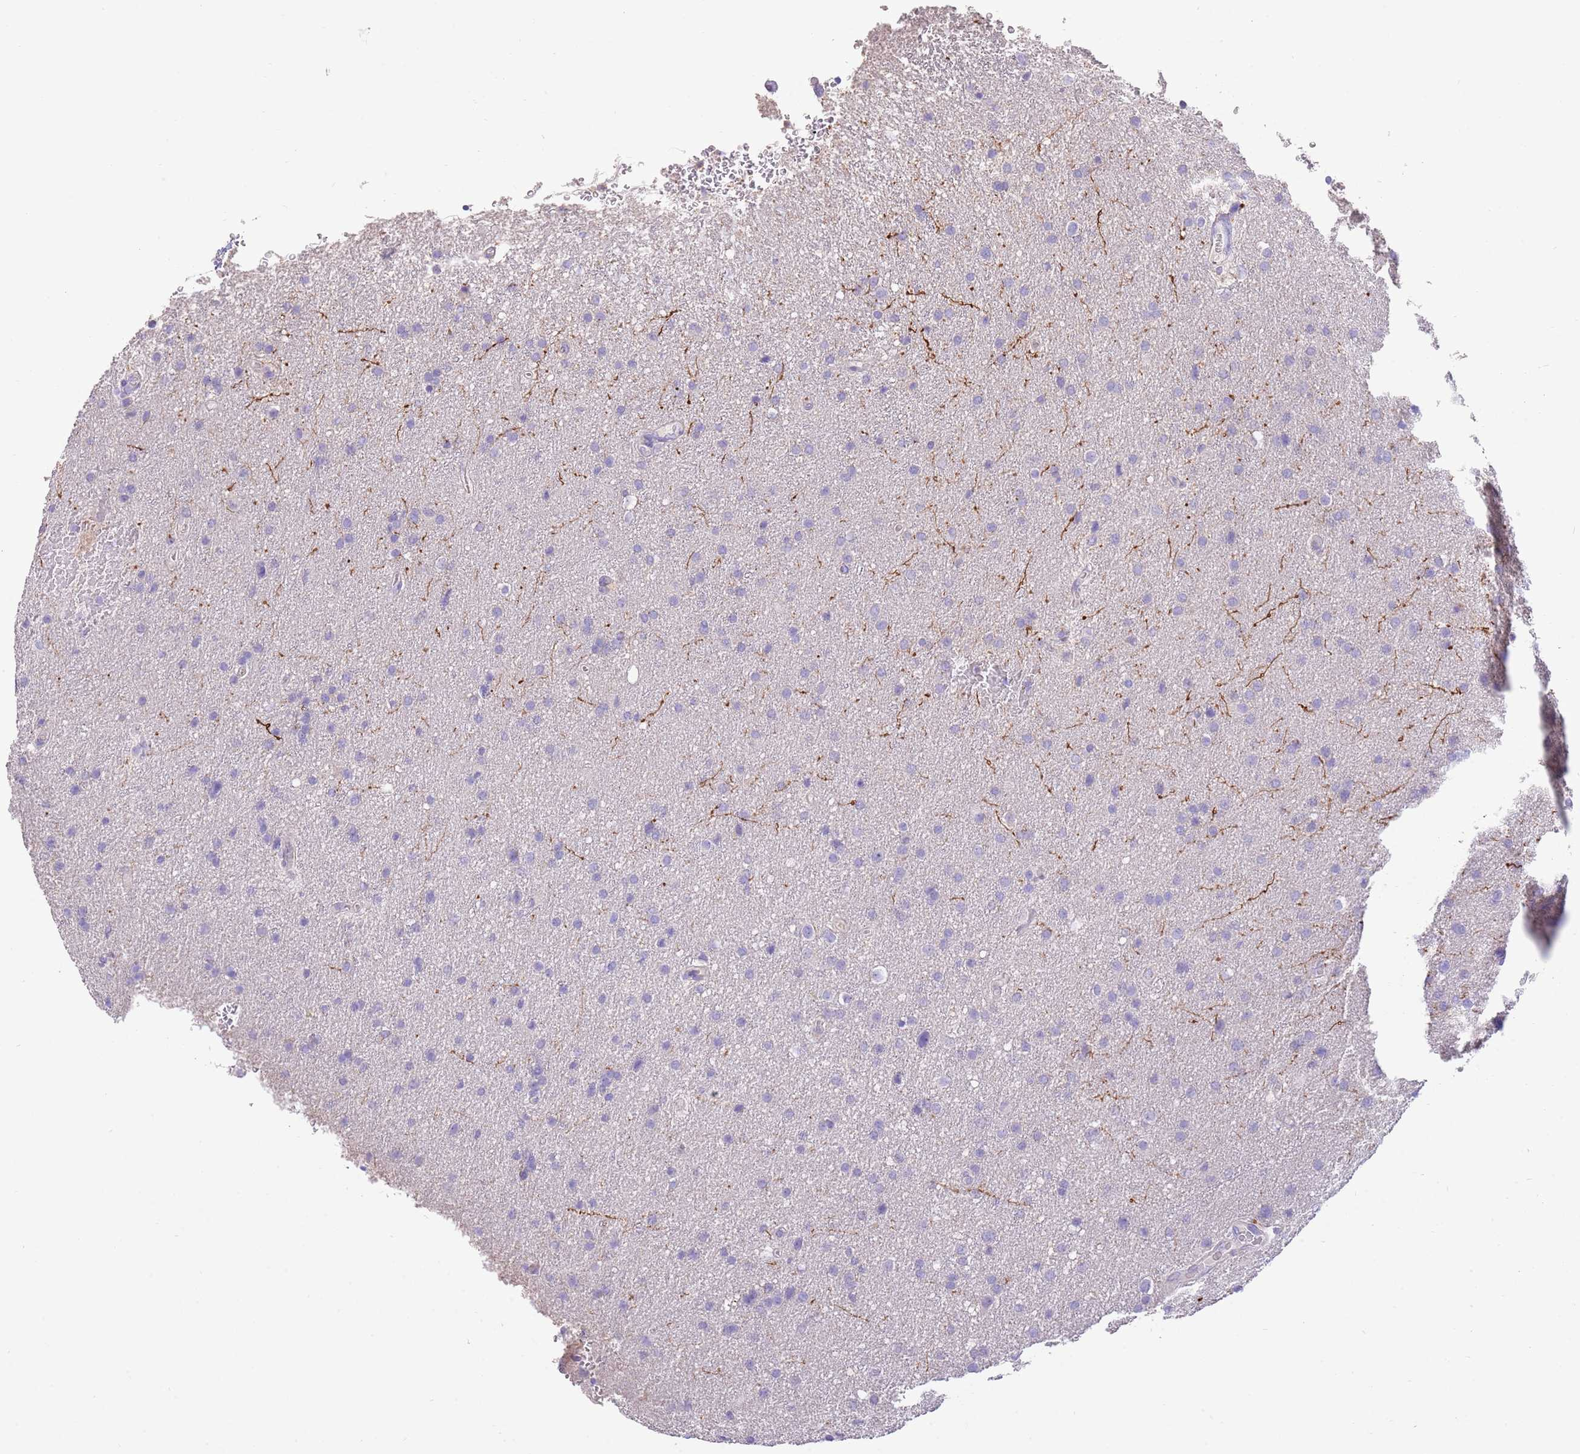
{"staining": {"intensity": "negative", "quantity": "none", "location": "none"}, "tissue": "glioma", "cell_type": "Tumor cells", "image_type": "cancer", "snomed": [{"axis": "morphology", "description": "Glioma, malignant, Low grade"}, {"axis": "topography", "description": "Brain"}], "caption": "Immunohistochemistry (IHC) of human glioma exhibits no expression in tumor cells.", "gene": "SFTPA1", "patient": {"sex": "female", "age": 32}}